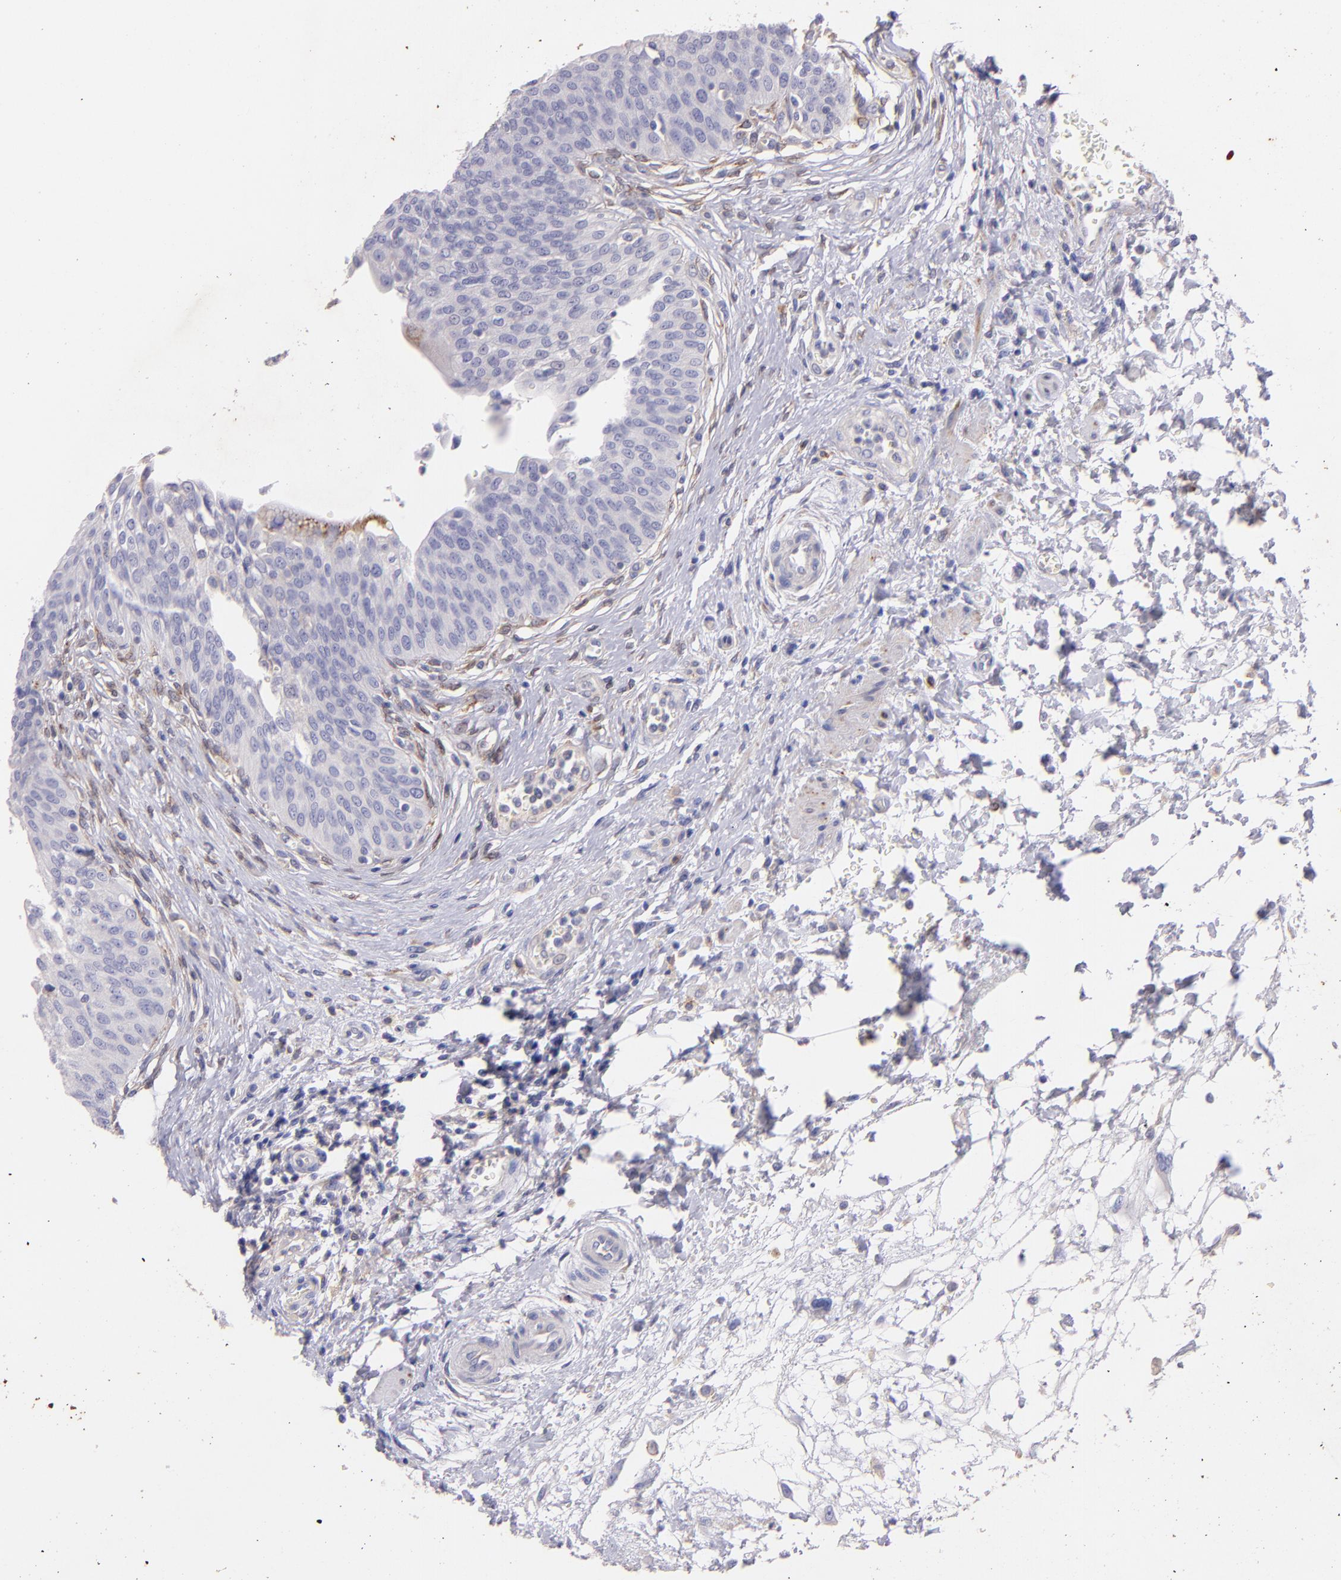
{"staining": {"intensity": "negative", "quantity": "none", "location": "none"}, "tissue": "urinary bladder", "cell_type": "Urothelial cells", "image_type": "normal", "snomed": [{"axis": "morphology", "description": "Normal tissue, NOS"}, {"axis": "topography", "description": "Smooth muscle"}, {"axis": "topography", "description": "Urinary bladder"}], "caption": "This is an immunohistochemistry micrograph of benign urinary bladder. There is no positivity in urothelial cells.", "gene": "RET", "patient": {"sex": "male", "age": 35}}